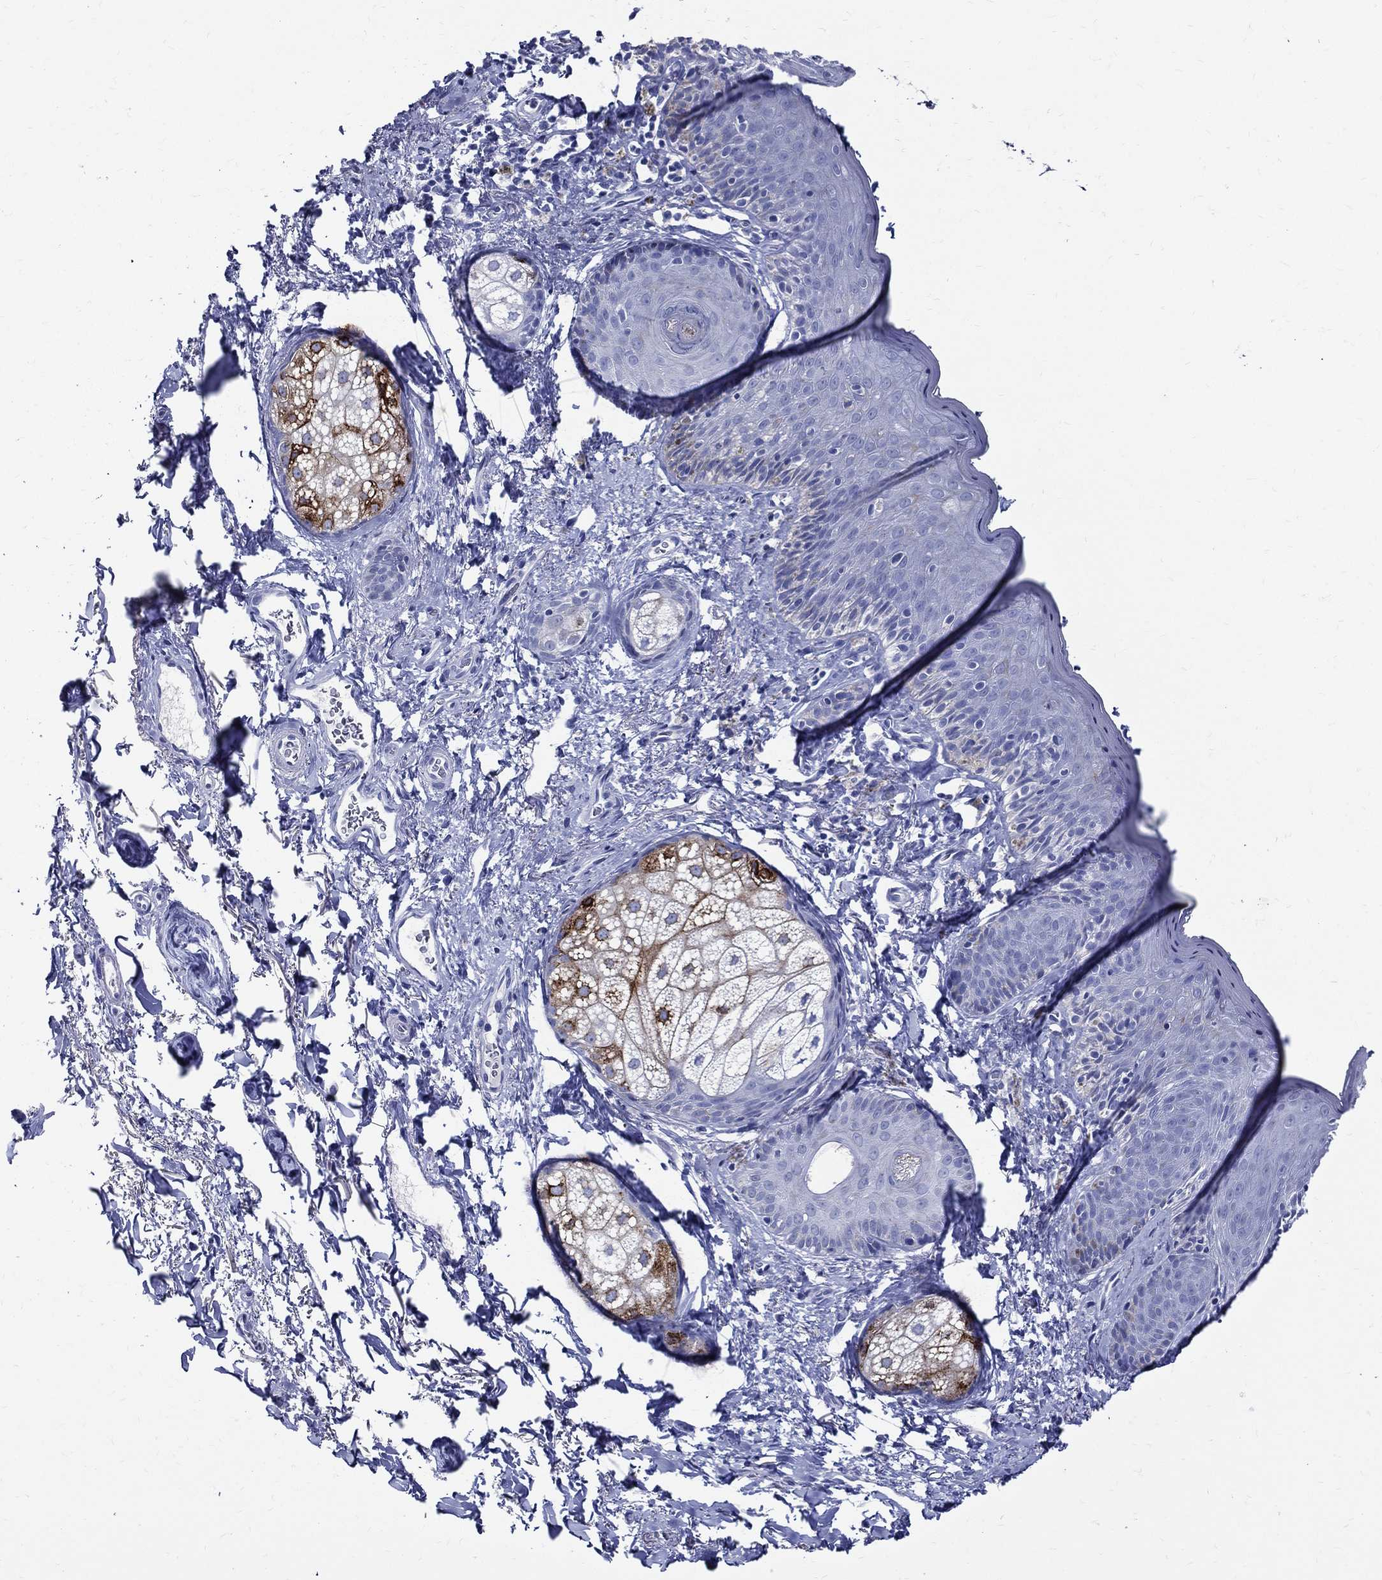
{"staining": {"intensity": "negative", "quantity": "none", "location": "none"}, "tissue": "vagina", "cell_type": "Squamous epithelial cells", "image_type": "normal", "snomed": [{"axis": "morphology", "description": "Normal tissue, NOS"}, {"axis": "topography", "description": "Vagina"}], "caption": "Immunohistochemistry (IHC) image of benign vagina: human vagina stained with DAB (3,3'-diaminobenzidine) shows no significant protein staining in squamous epithelial cells.", "gene": "ACE2", "patient": {"sex": "female", "age": 66}}